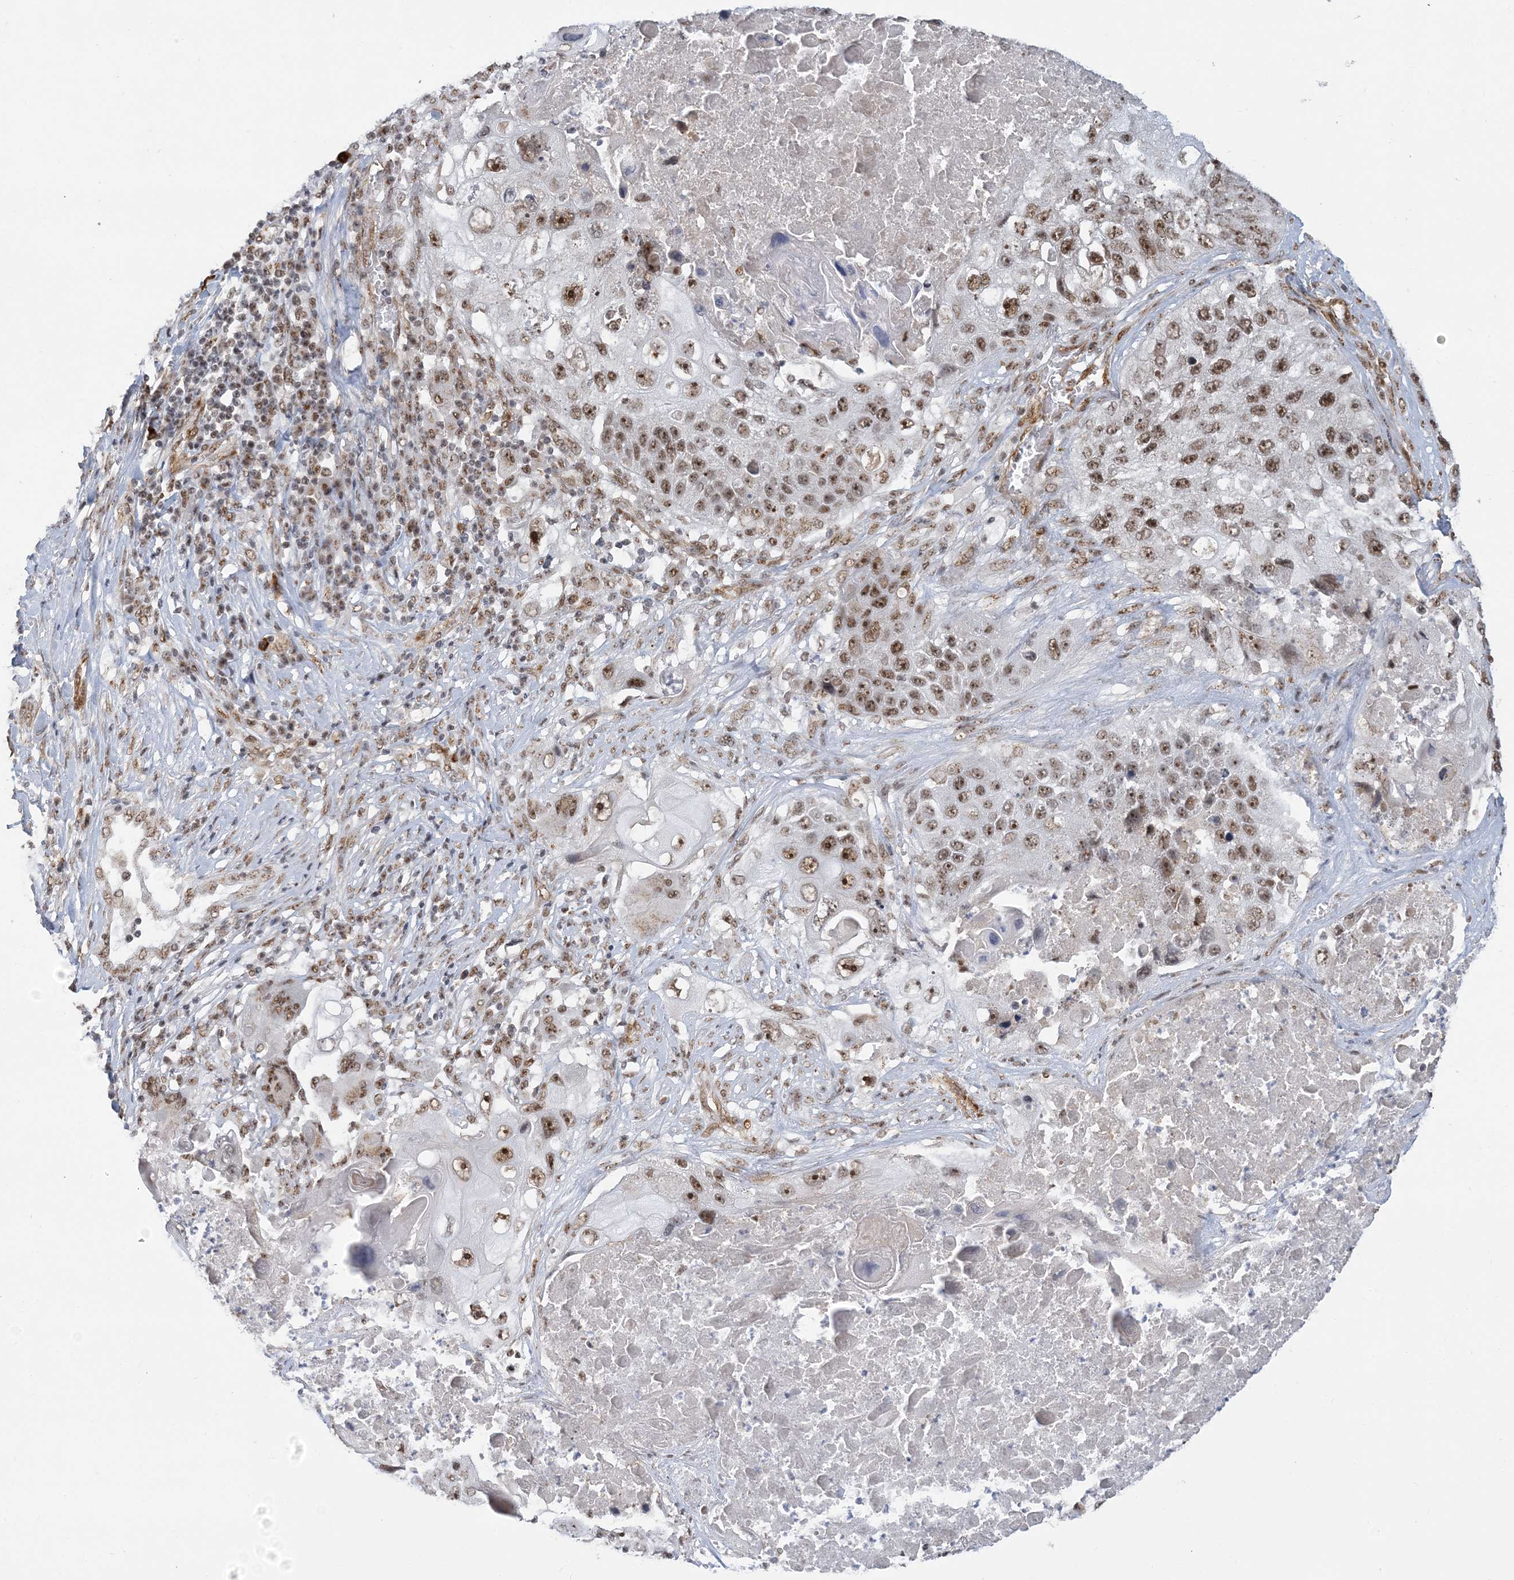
{"staining": {"intensity": "moderate", "quantity": ">75%", "location": "nuclear"}, "tissue": "lung cancer", "cell_type": "Tumor cells", "image_type": "cancer", "snomed": [{"axis": "morphology", "description": "Squamous cell carcinoma, NOS"}, {"axis": "topography", "description": "Lung"}], "caption": "This photomicrograph reveals immunohistochemistry (IHC) staining of human lung cancer (squamous cell carcinoma), with medium moderate nuclear staining in approximately >75% of tumor cells.", "gene": "PLRG1", "patient": {"sex": "male", "age": 61}}